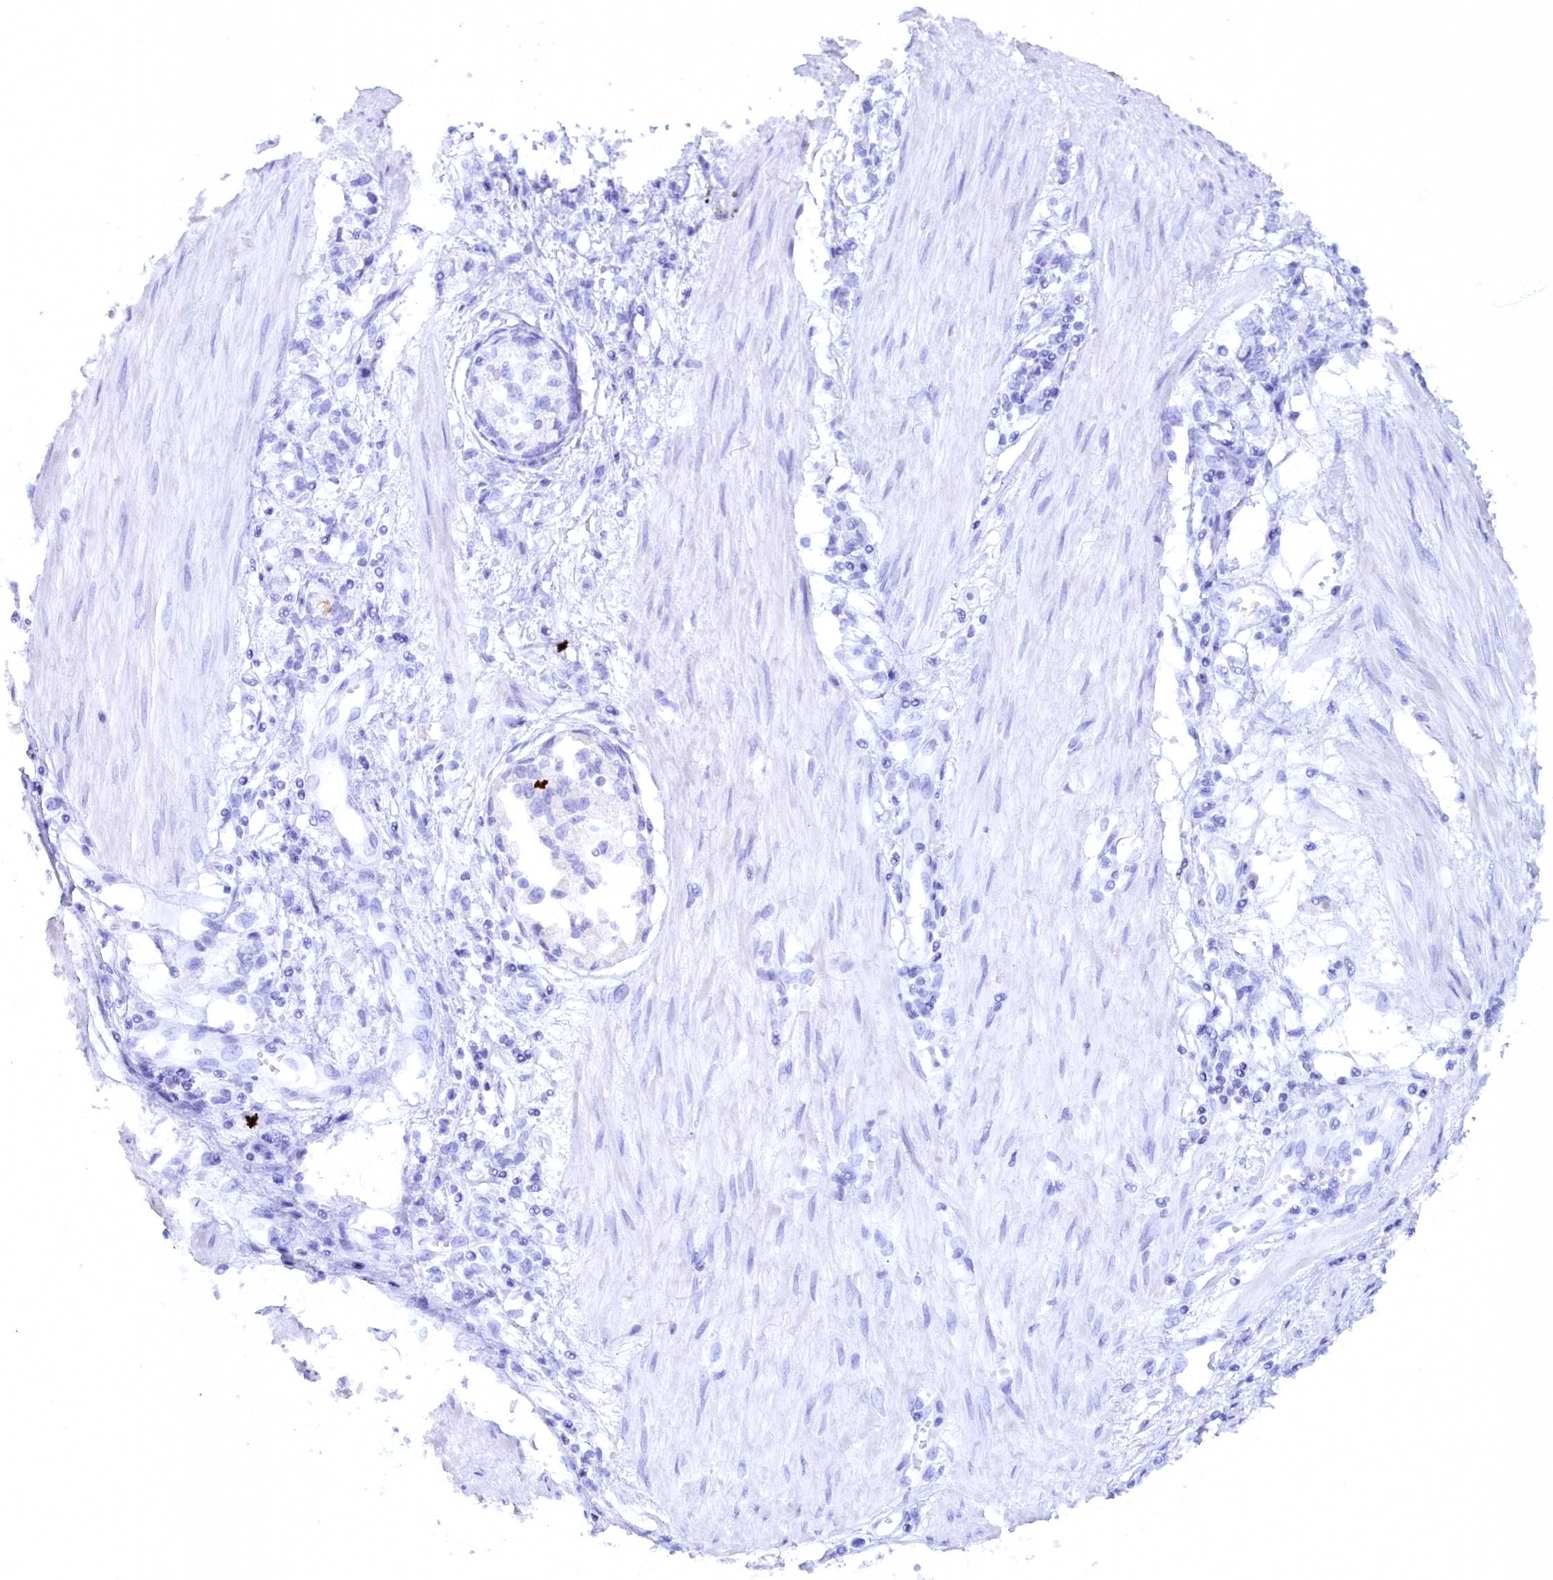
{"staining": {"intensity": "negative", "quantity": "none", "location": "none"}, "tissue": "stomach cancer", "cell_type": "Tumor cells", "image_type": "cancer", "snomed": [{"axis": "morphology", "description": "Adenocarcinoma, NOS"}, {"axis": "topography", "description": "Stomach"}], "caption": "Tumor cells are negative for protein expression in human stomach cancer (adenocarcinoma). Brightfield microscopy of immunohistochemistry stained with DAB (3,3'-diaminobenzidine) (brown) and hematoxylin (blue), captured at high magnification.", "gene": "ZSWIM4", "patient": {"sex": "female", "age": 76}}